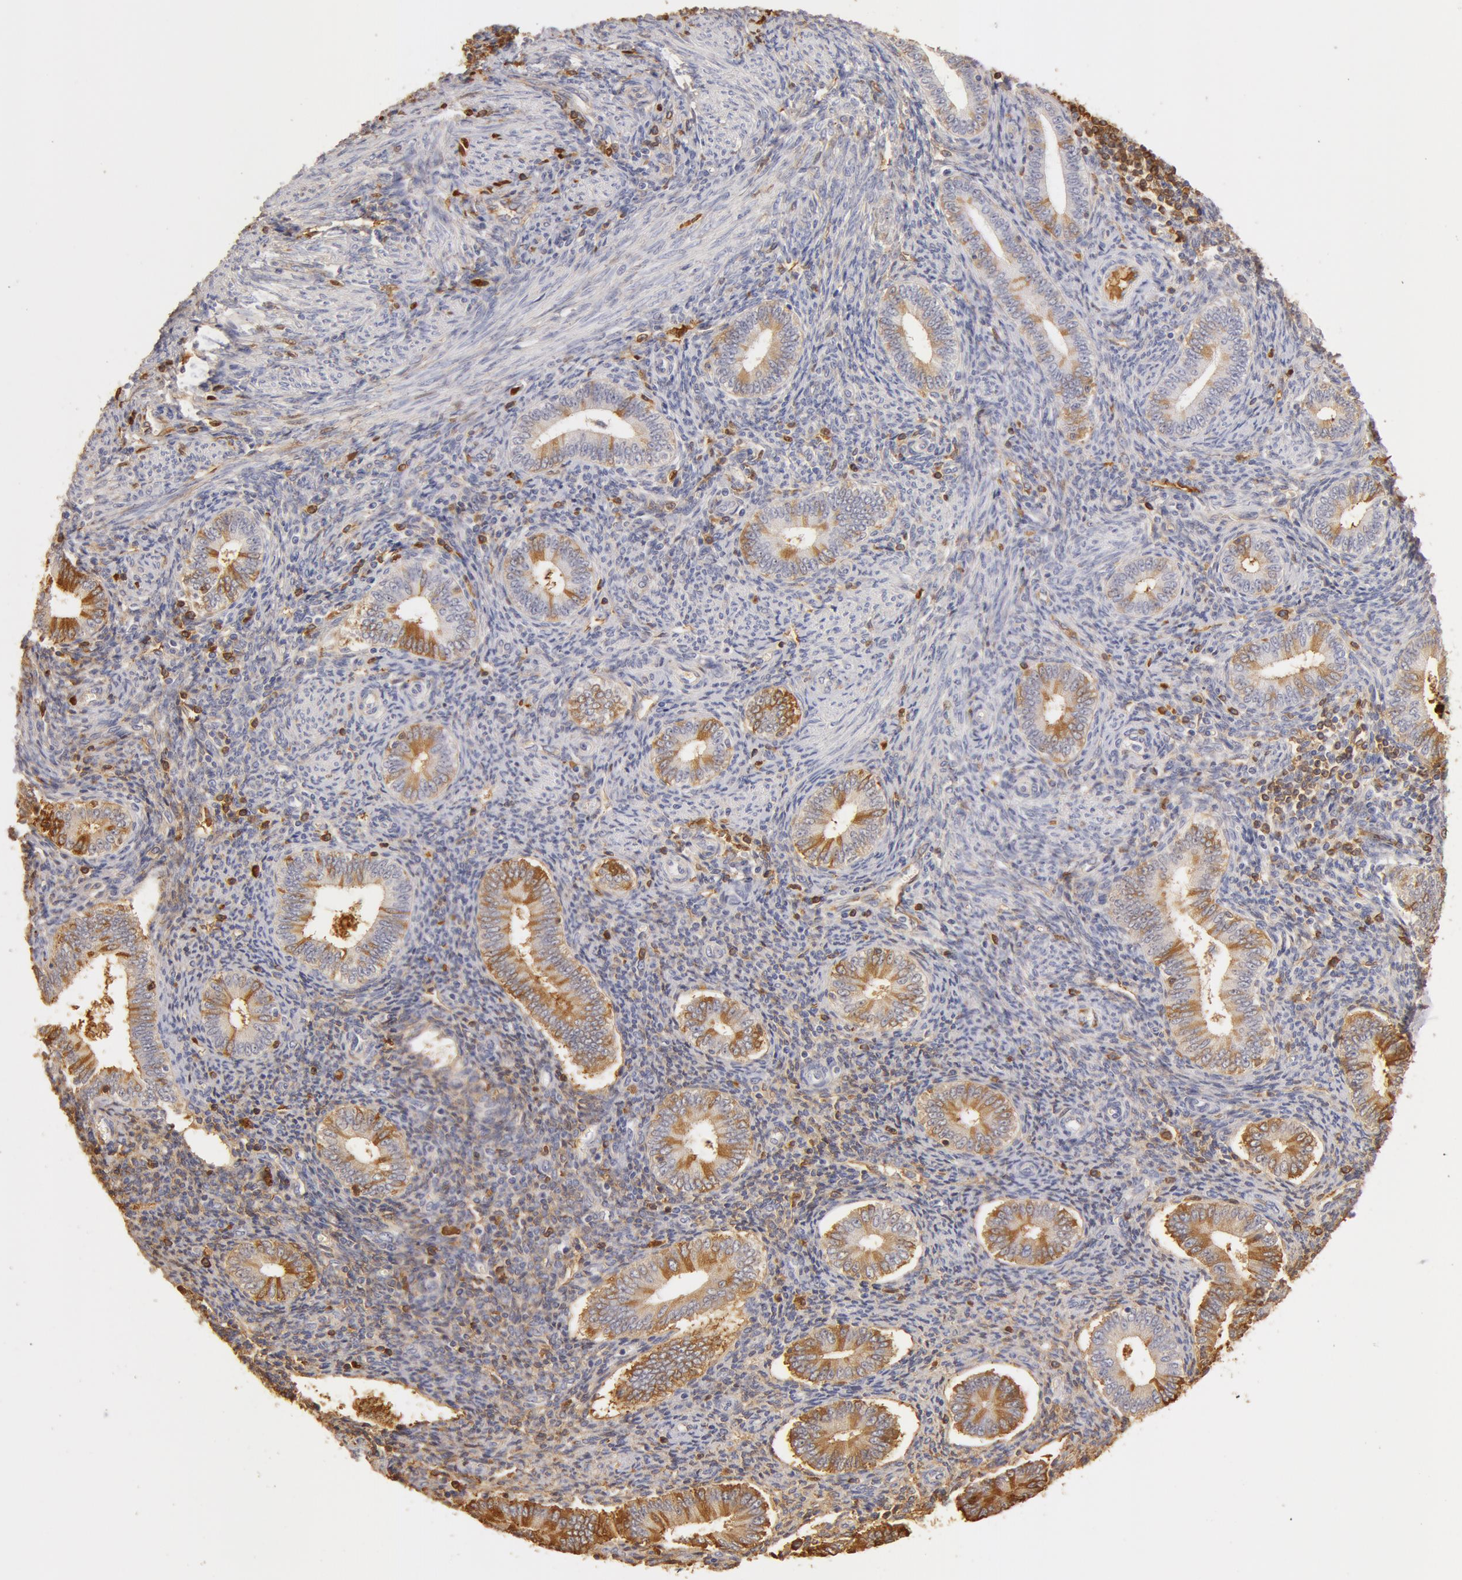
{"staining": {"intensity": "moderate", "quantity": "<25%", "location": "cytoplasmic/membranous"}, "tissue": "endometrium", "cell_type": "Cells in endometrial stroma", "image_type": "normal", "snomed": [{"axis": "morphology", "description": "Normal tissue, NOS"}, {"axis": "topography", "description": "Endometrium"}], "caption": "Immunohistochemistry (IHC) of benign human endometrium shows low levels of moderate cytoplasmic/membranous positivity in approximately <25% of cells in endometrial stroma. Using DAB (3,3'-diaminobenzidine) (brown) and hematoxylin (blue) stains, captured at high magnification using brightfield microscopy.", "gene": "TF", "patient": {"sex": "female", "age": 35}}